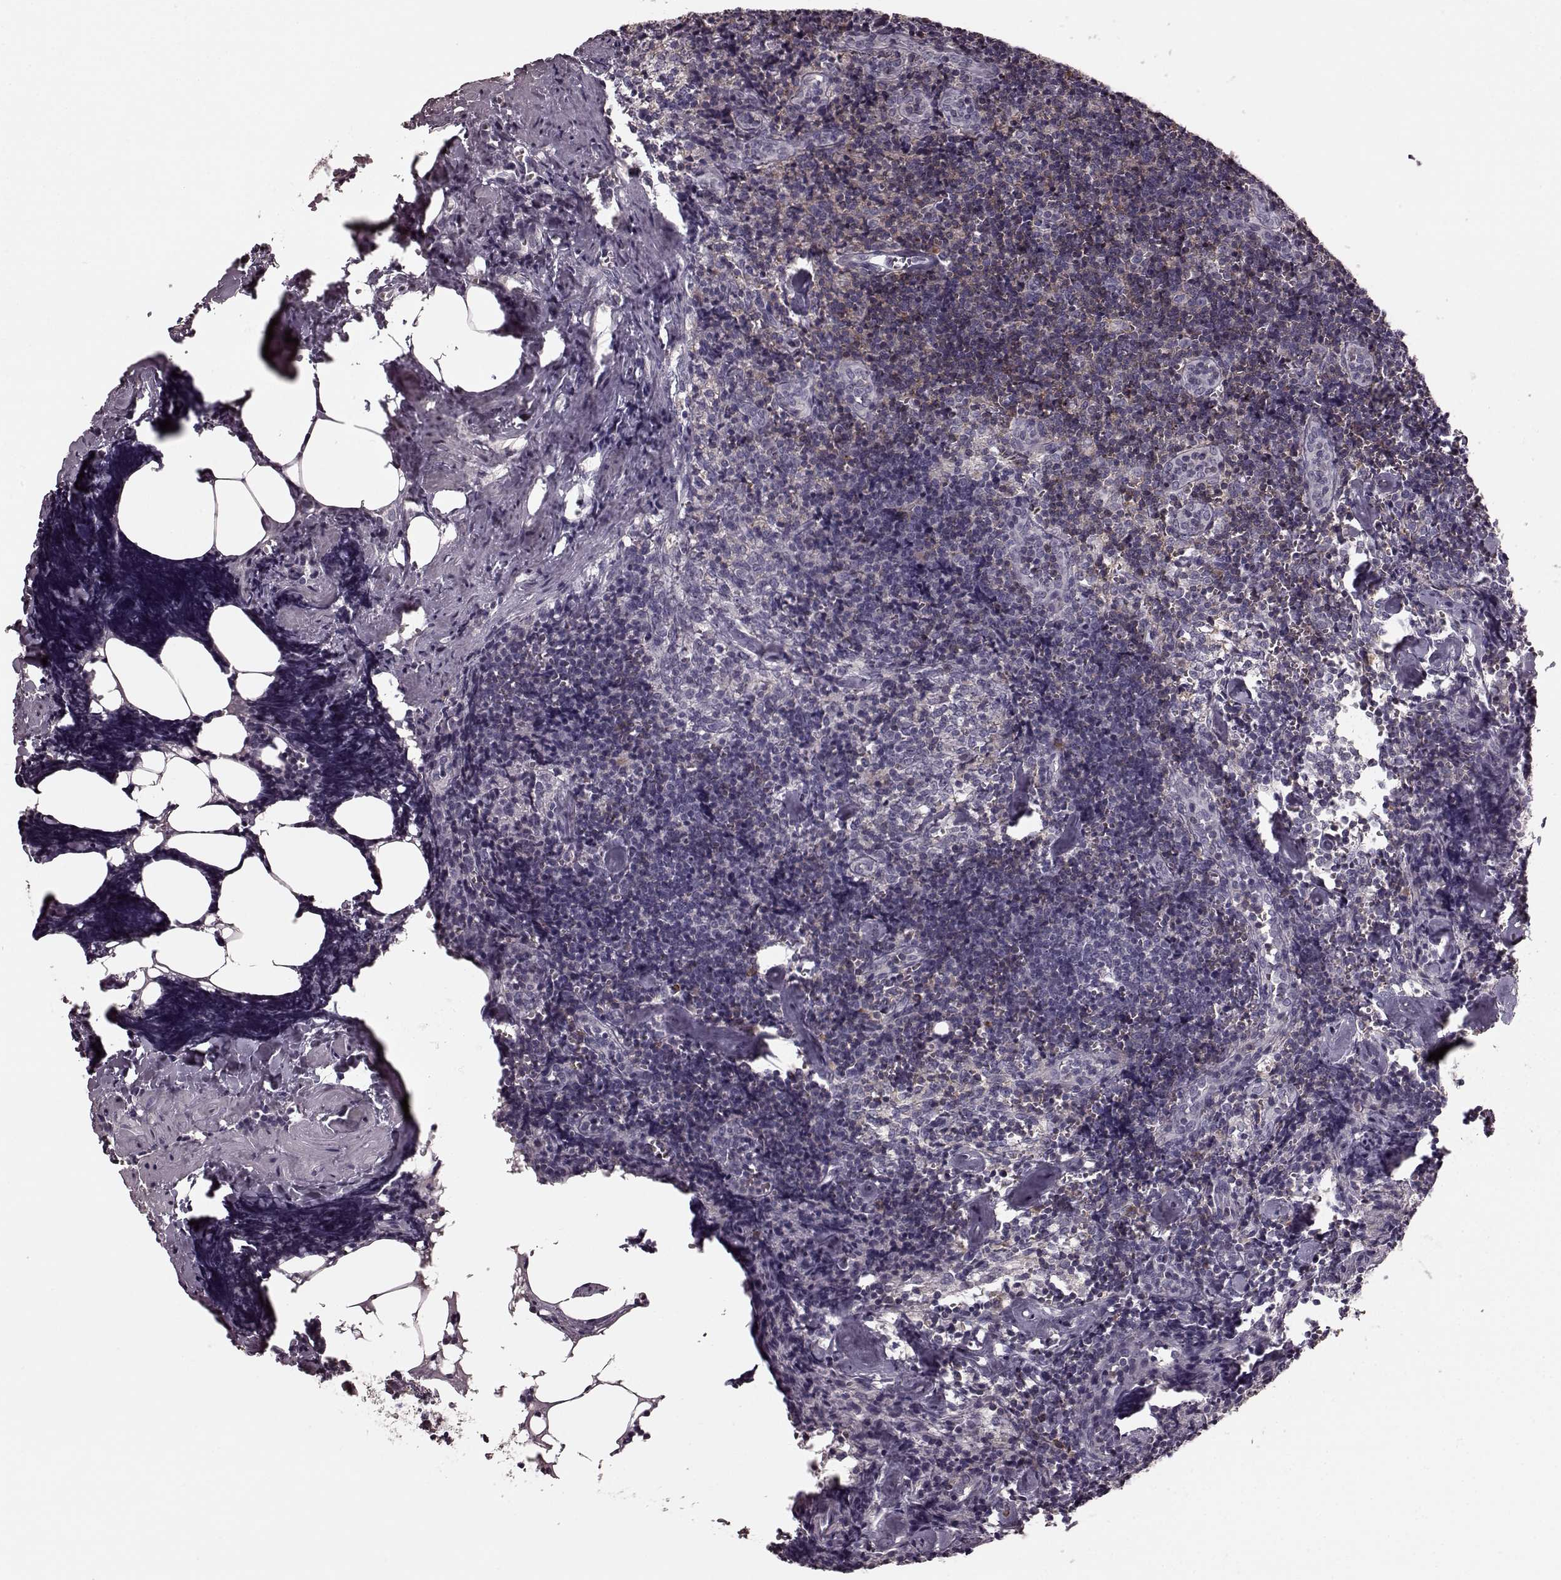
{"staining": {"intensity": "weak", "quantity": "<25%", "location": "cytoplasmic/membranous"}, "tissue": "lymph node", "cell_type": "Germinal center cells", "image_type": "normal", "snomed": [{"axis": "morphology", "description": "Normal tissue, NOS"}, {"axis": "topography", "description": "Lymph node"}], "caption": "Immunohistochemistry (IHC) of benign lymph node shows no positivity in germinal center cells.", "gene": "CD28", "patient": {"sex": "female", "age": 50}}